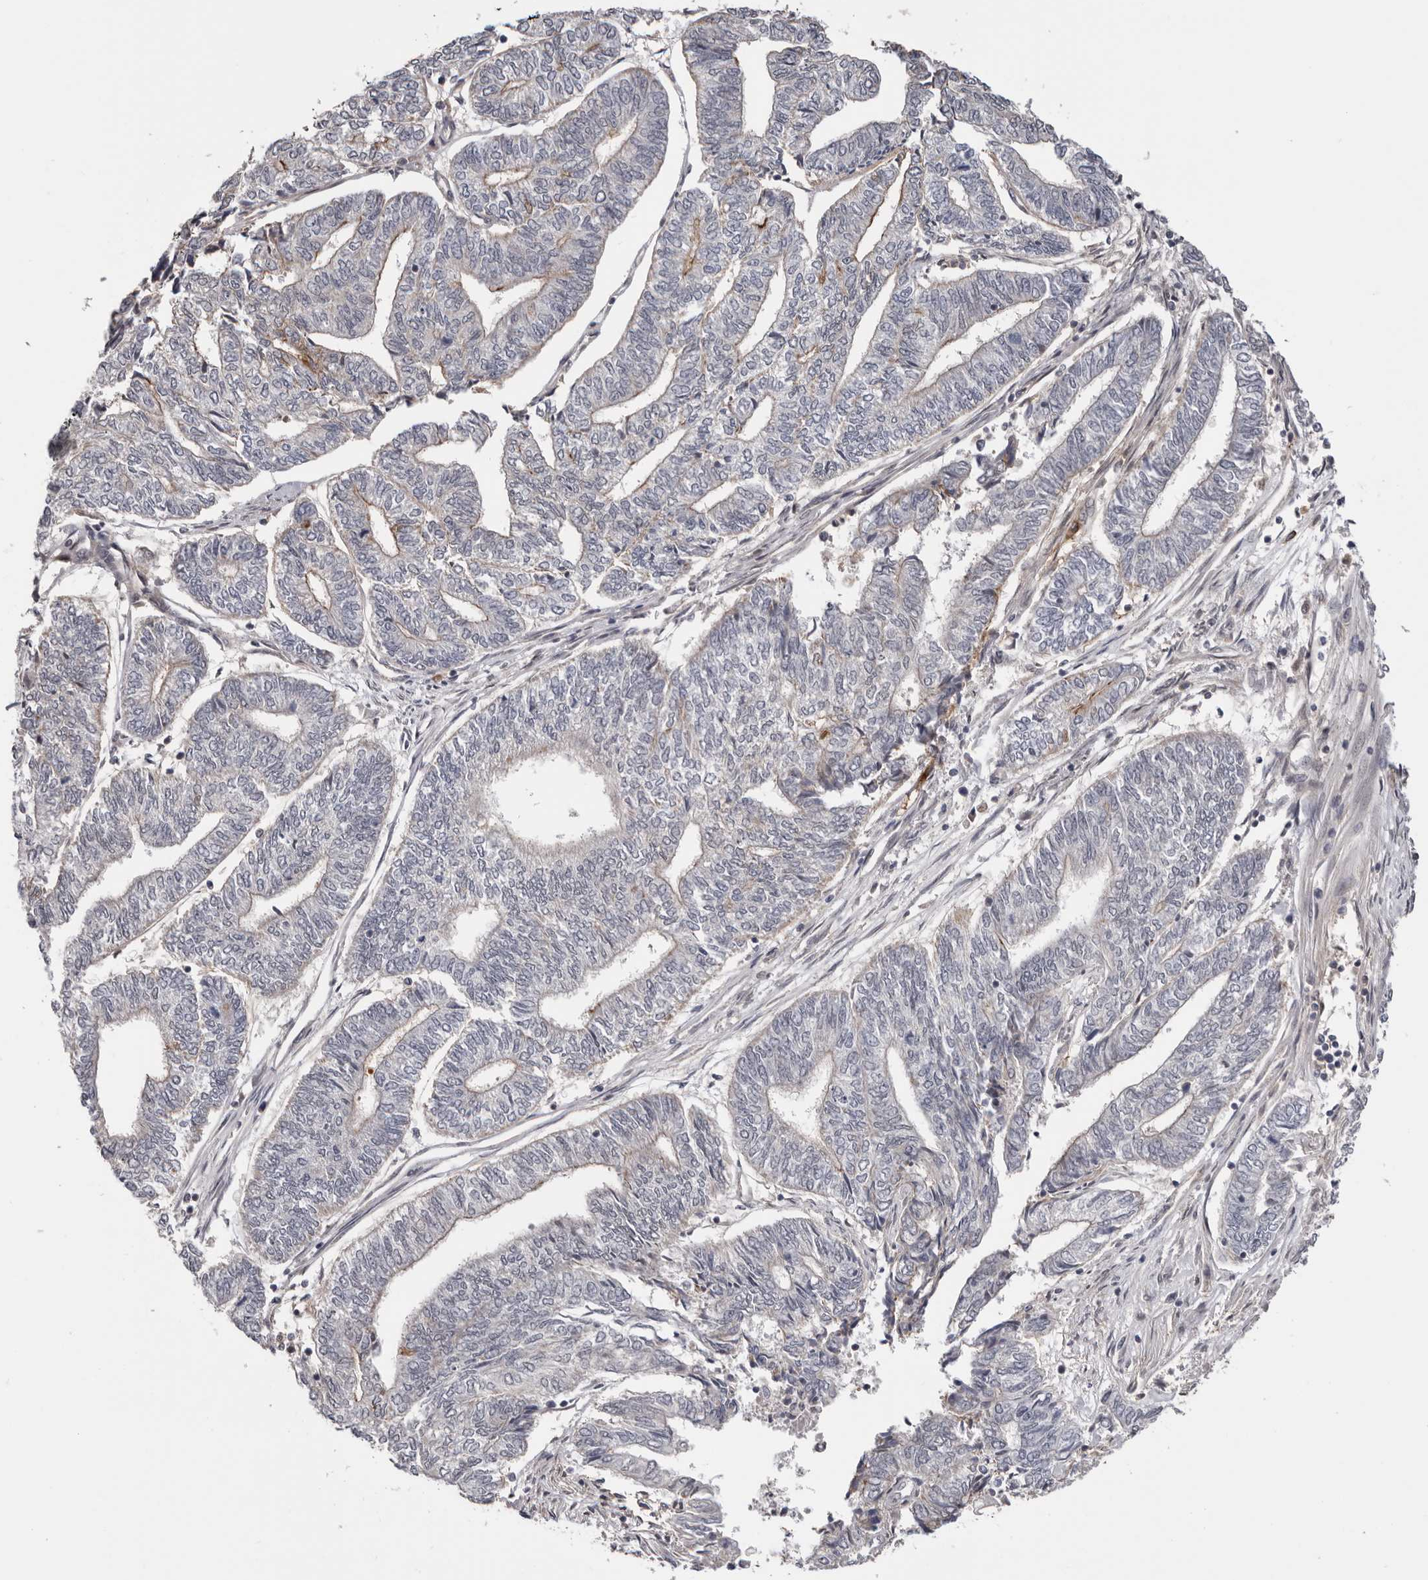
{"staining": {"intensity": "moderate", "quantity": "<25%", "location": "cytoplasmic/membranous"}, "tissue": "endometrial cancer", "cell_type": "Tumor cells", "image_type": "cancer", "snomed": [{"axis": "morphology", "description": "Adenocarcinoma, NOS"}, {"axis": "topography", "description": "Uterus"}, {"axis": "topography", "description": "Endometrium"}], "caption": "Protein expression analysis of endometrial cancer (adenocarcinoma) demonstrates moderate cytoplasmic/membranous expression in approximately <25% of tumor cells.", "gene": "MOGAT2", "patient": {"sex": "female", "age": 70}}